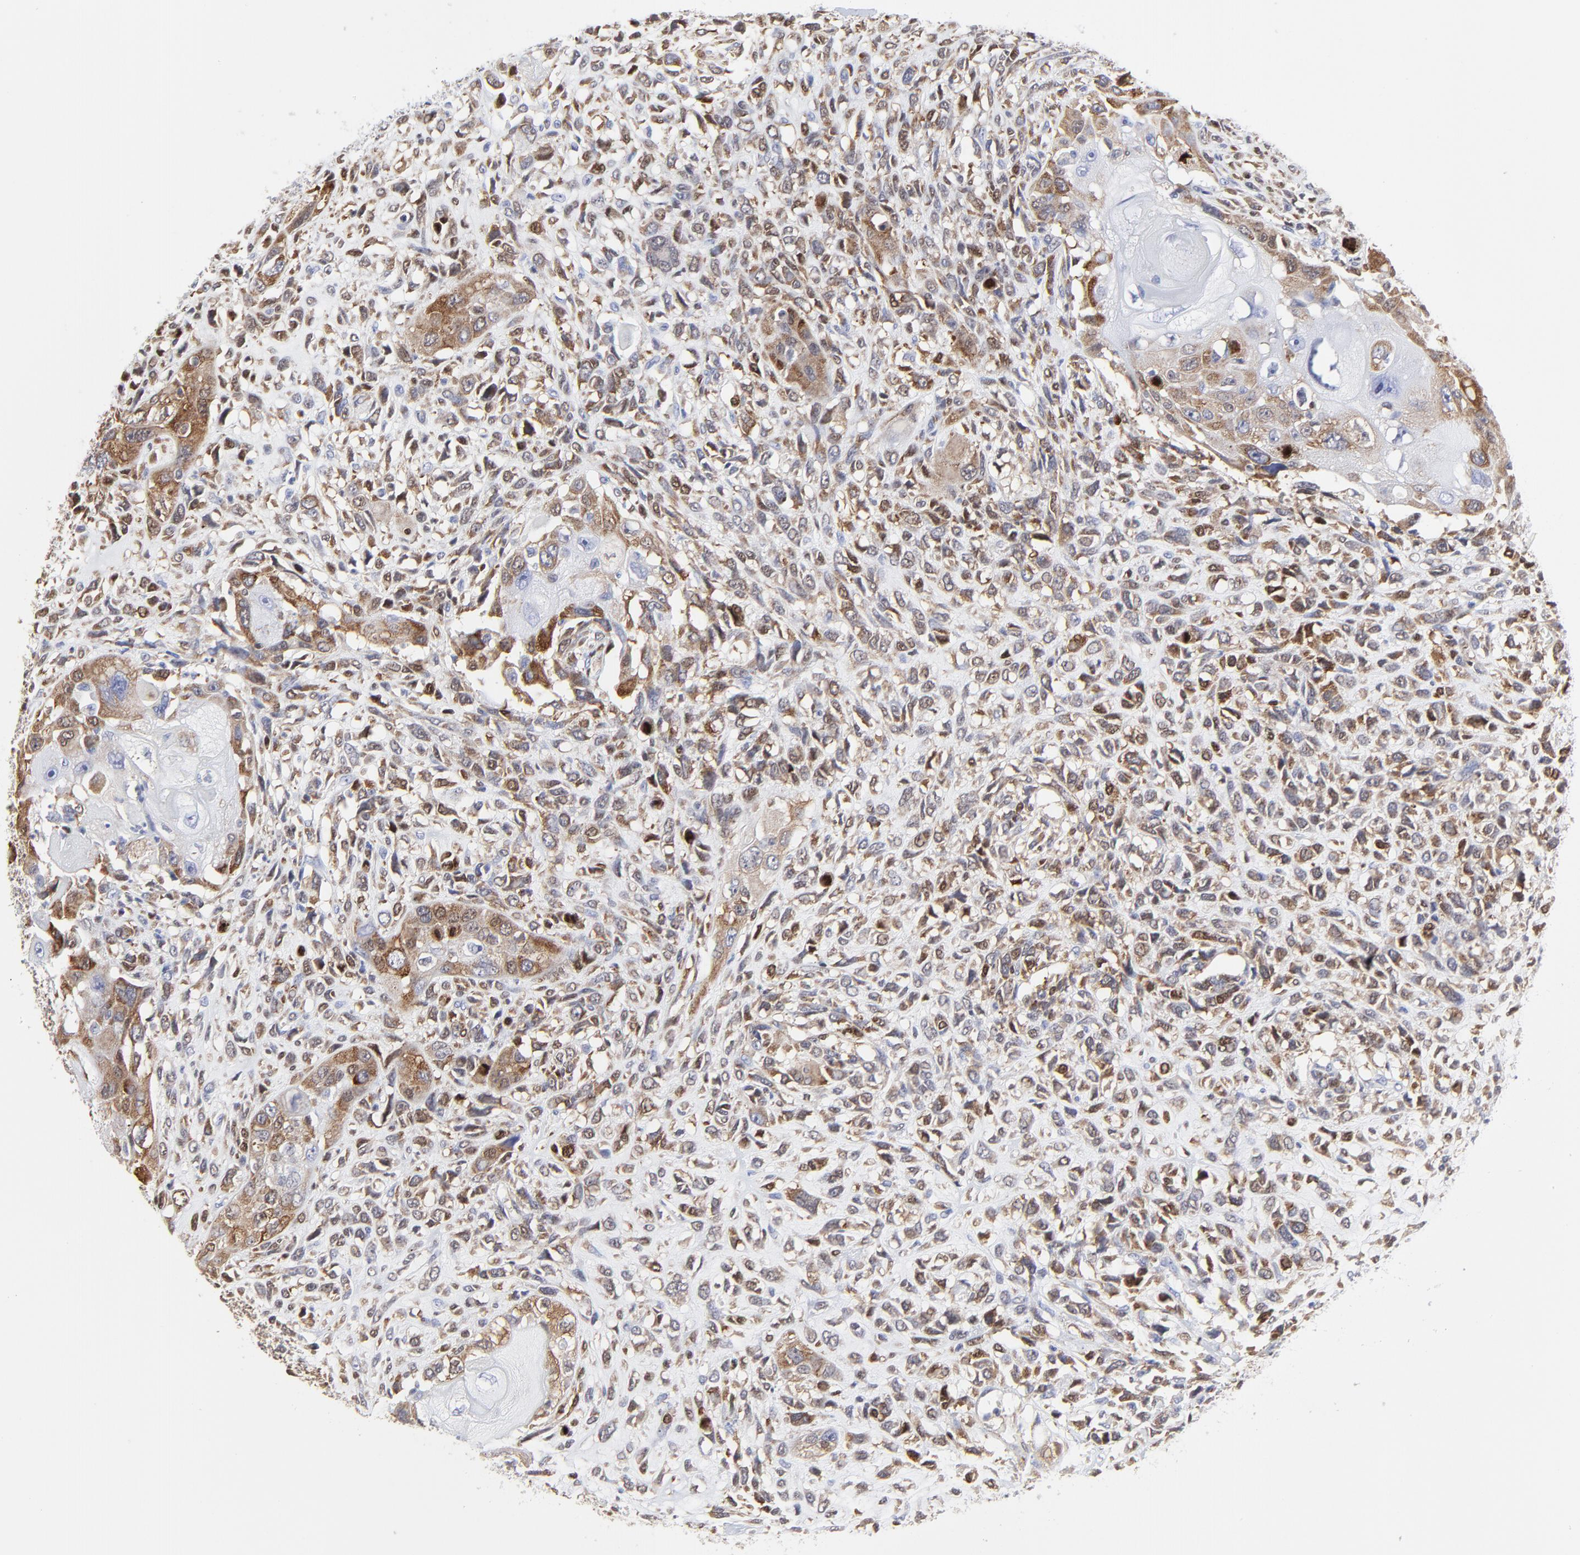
{"staining": {"intensity": "moderate", "quantity": ">75%", "location": "cytoplasmic/membranous,nuclear"}, "tissue": "head and neck cancer", "cell_type": "Tumor cells", "image_type": "cancer", "snomed": [{"axis": "morphology", "description": "Neoplasm, malignant, NOS"}, {"axis": "topography", "description": "Salivary gland"}, {"axis": "topography", "description": "Head-Neck"}], "caption": "Tumor cells demonstrate moderate cytoplasmic/membranous and nuclear staining in about >75% of cells in head and neck cancer (malignant neoplasm).", "gene": "NCAPH", "patient": {"sex": "male", "age": 43}}